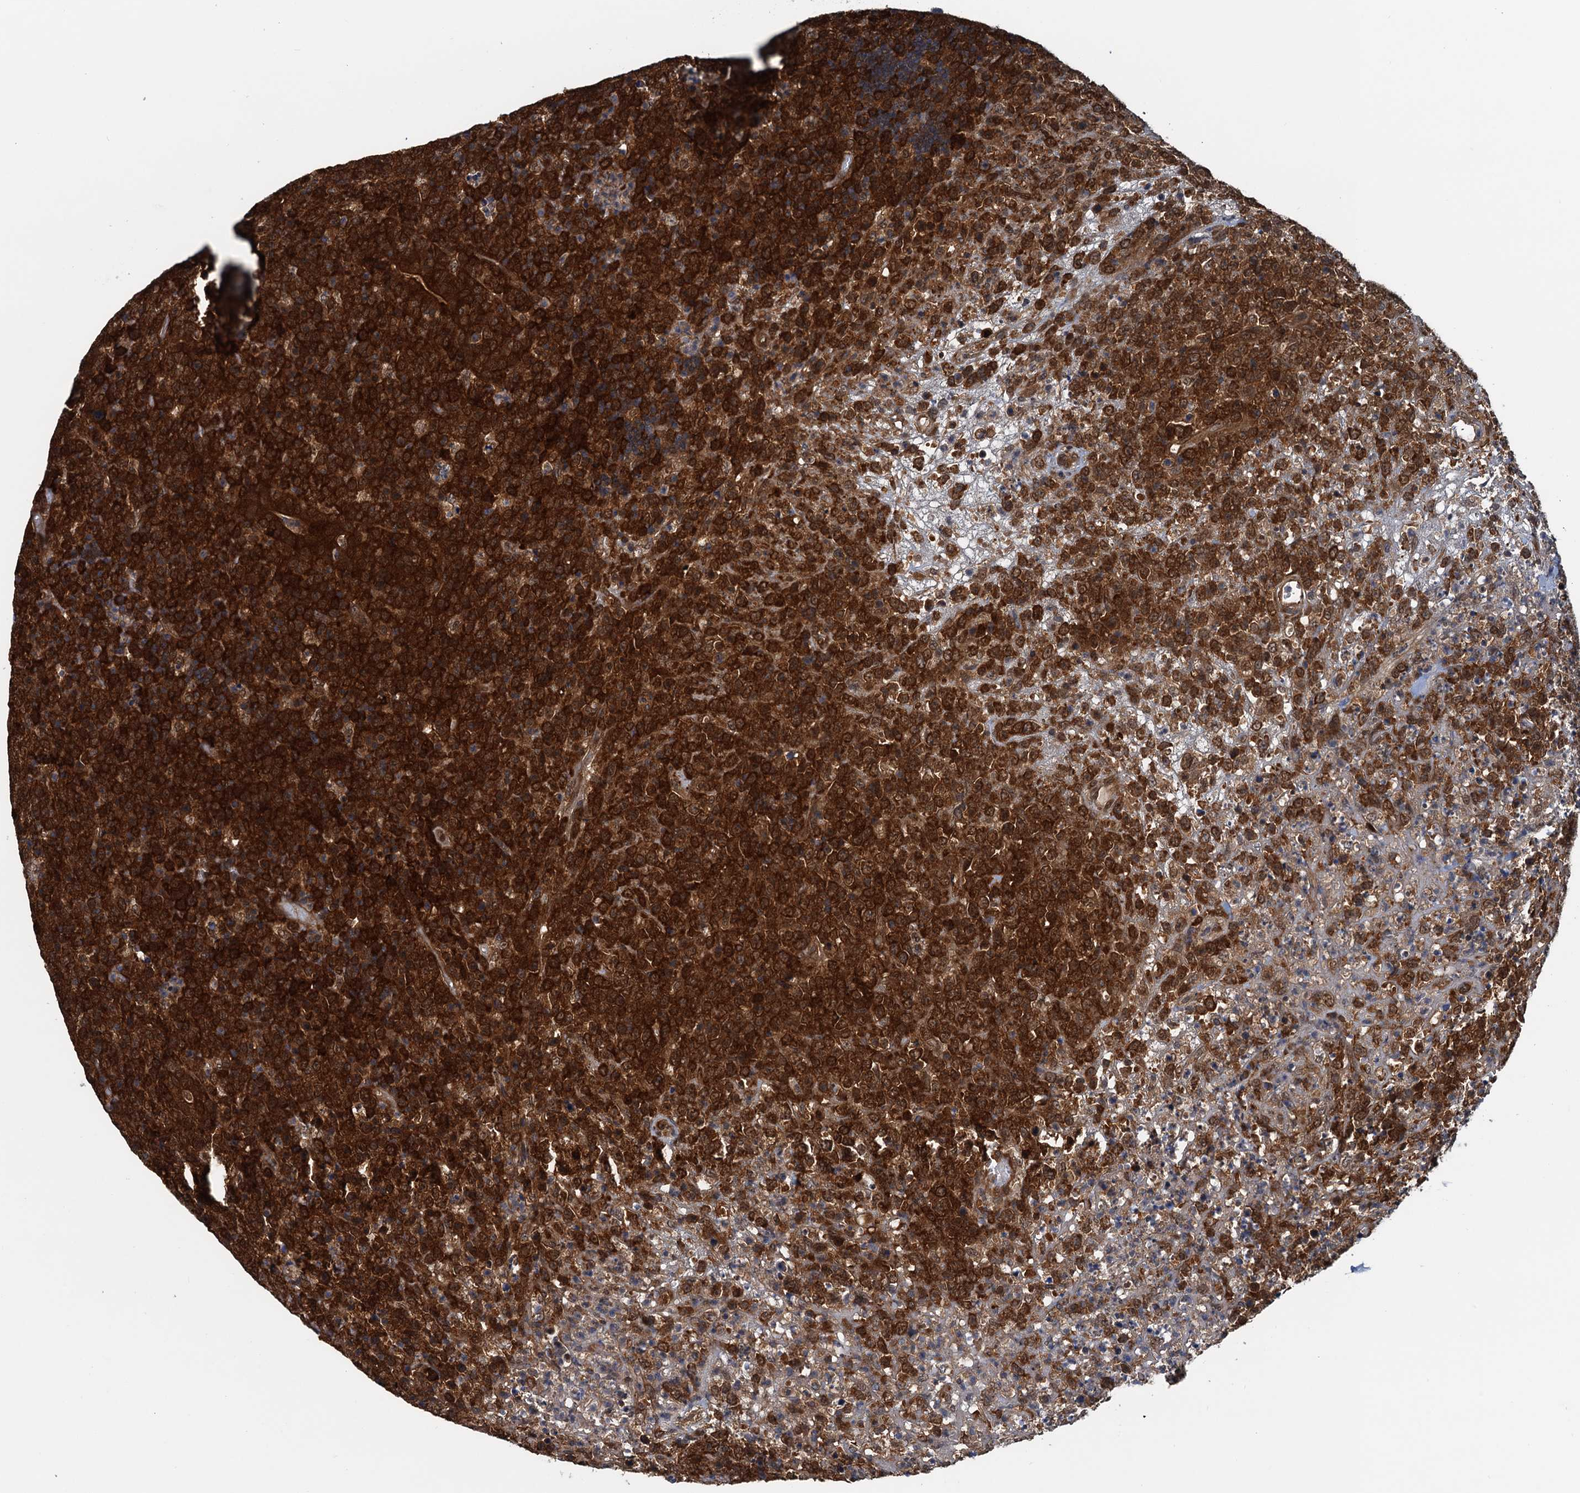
{"staining": {"intensity": "strong", "quantity": ">75%", "location": "cytoplasmic/membranous,nuclear"}, "tissue": "lymphoma", "cell_type": "Tumor cells", "image_type": "cancer", "snomed": [{"axis": "morphology", "description": "Malignant lymphoma, non-Hodgkin's type, High grade"}, {"axis": "topography", "description": "Colon"}], "caption": "This micrograph reveals high-grade malignant lymphoma, non-Hodgkin's type stained with immunohistochemistry to label a protein in brown. The cytoplasmic/membranous and nuclear of tumor cells show strong positivity for the protein. Nuclei are counter-stained blue.", "gene": "AAGAB", "patient": {"sex": "female", "age": 53}}